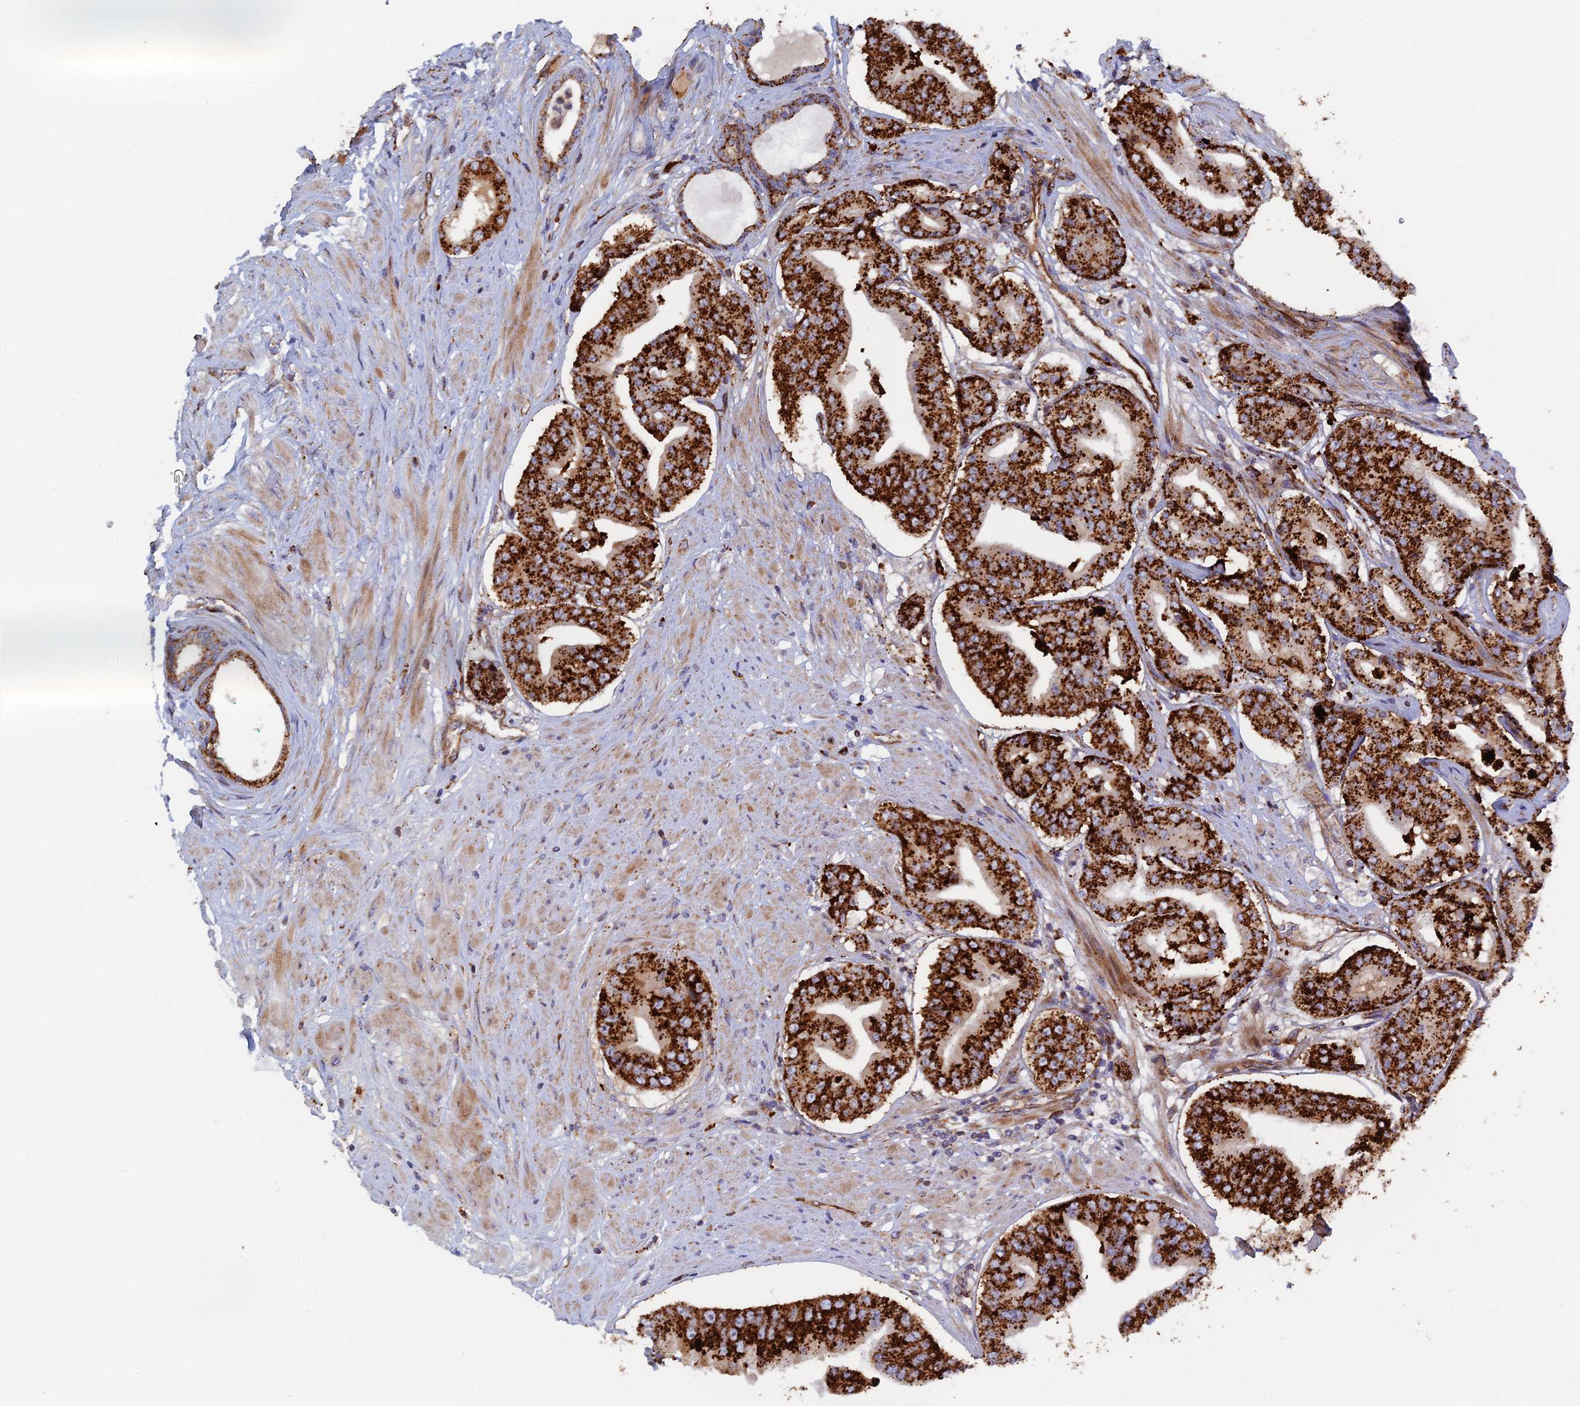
{"staining": {"intensity": "strong", "quantity": ">75%", "location": "cytoplasmic/membranous"}, "tissue": "prostate cancer", "cell_type": "Tumor cells", "image_type": "cancer", "snomed": [{"axis": "morphology", "description": "Adenocarcinoma, High grade"}, {"axis": "topography", "description": "Prostate"}], "caption": "Immunohistochemical staining of prostate high-grade adenocarcinoma exhibits high levels of strong cytoplasmic/membranous expression in about >75% of tumor cells.", "gene": "PPP2R3C", "patient": {"sex": "male", "age": 63}}